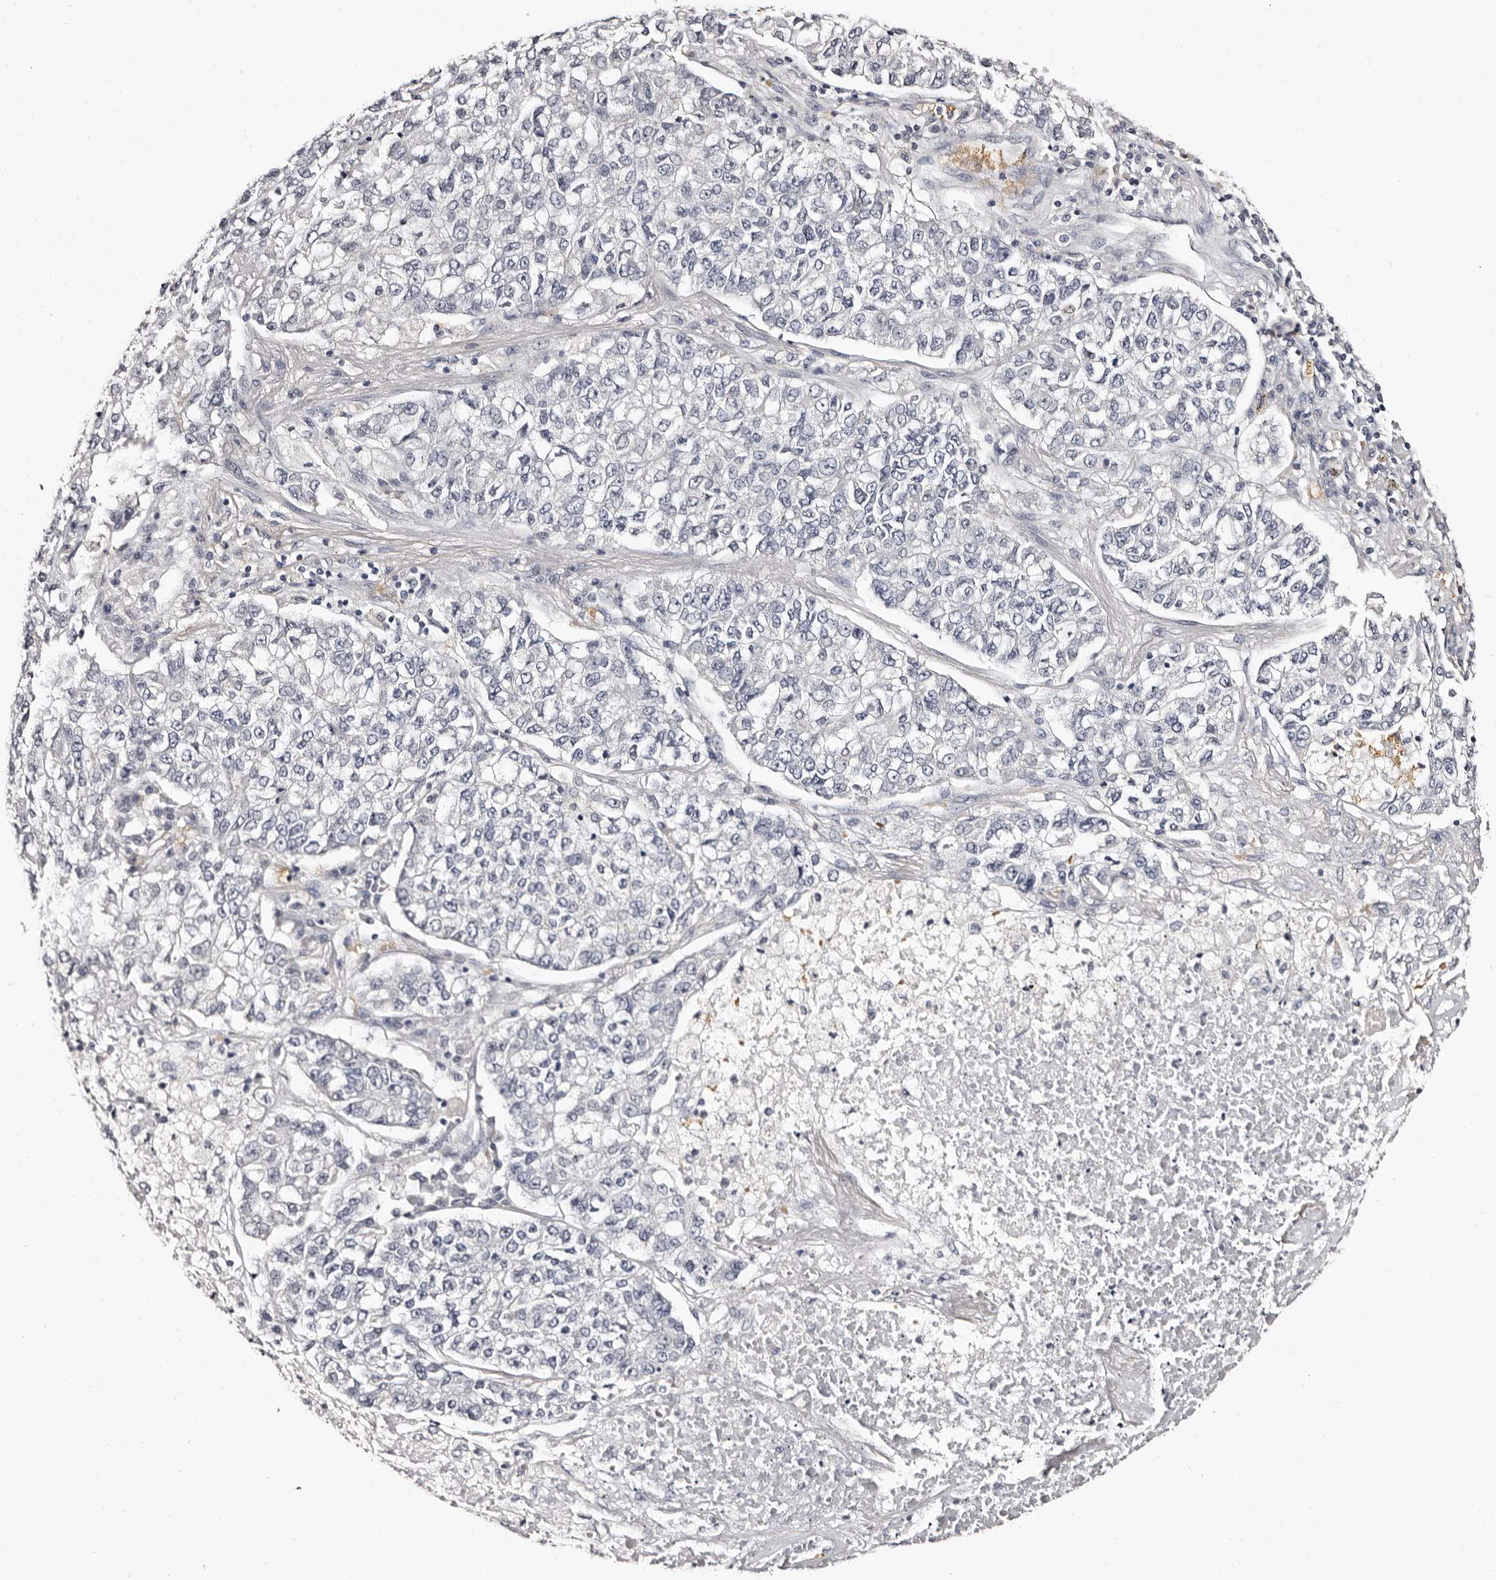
{"staining": {"intensity": "negative", "quantity": "none", "location": "none"}, "tissue": "lung cancer", "cell_type": "Tumor cells", "image_type": "cancer", "snomed": [{"axis": "morphology", "description": "Adenocarcinoma, NOS"}, {"axis": "topography", "description": "Lung"}], "caption": "High power microscopy histopathology image of an immunohistochemistry histopathology image of adenocarcinoma (lung), revealing no significant expression in tumor cells.", "gene": "BPGM", "patient": {"sex": "male", "age": 49}}